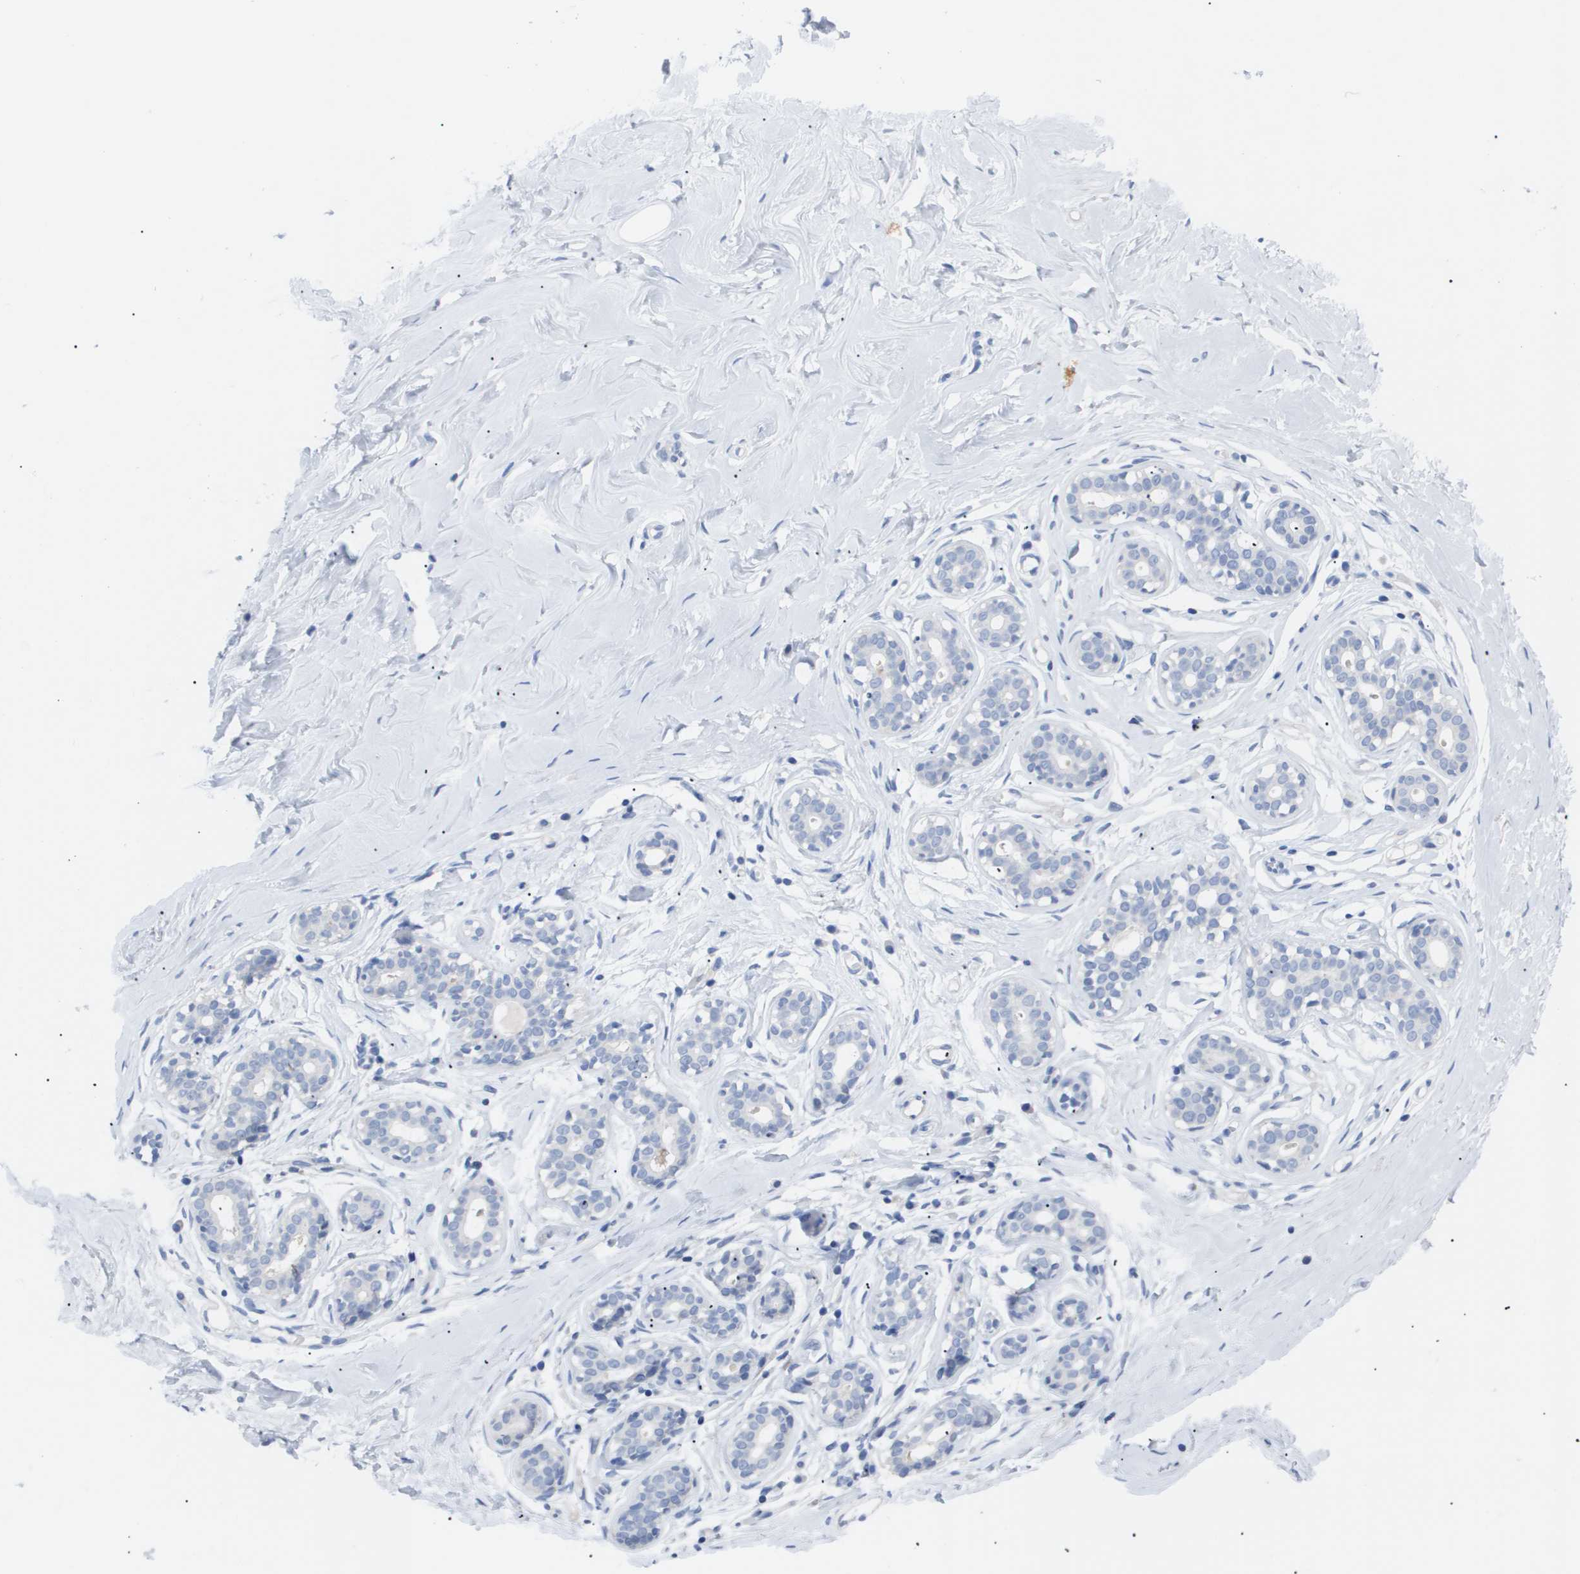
{"staining": {"intensity": "negative", "quantity": "none", "location": "none"}, "tissue": "breast", "cell_type": "Adipocytes", "image_type": "normal", "snomed": [{"axis": "morphology", "description": "Normal tissue, NOS"}, {"axis": "topography", "description": "Breast"}], "caption": "High power microscopy photomicrograph of an immunohistochemistry micrograph of normal breast, revealing no significant positivity in adipocytes.", "gene": "CAV3", "patient": {"sex": "female", "age": 23}}